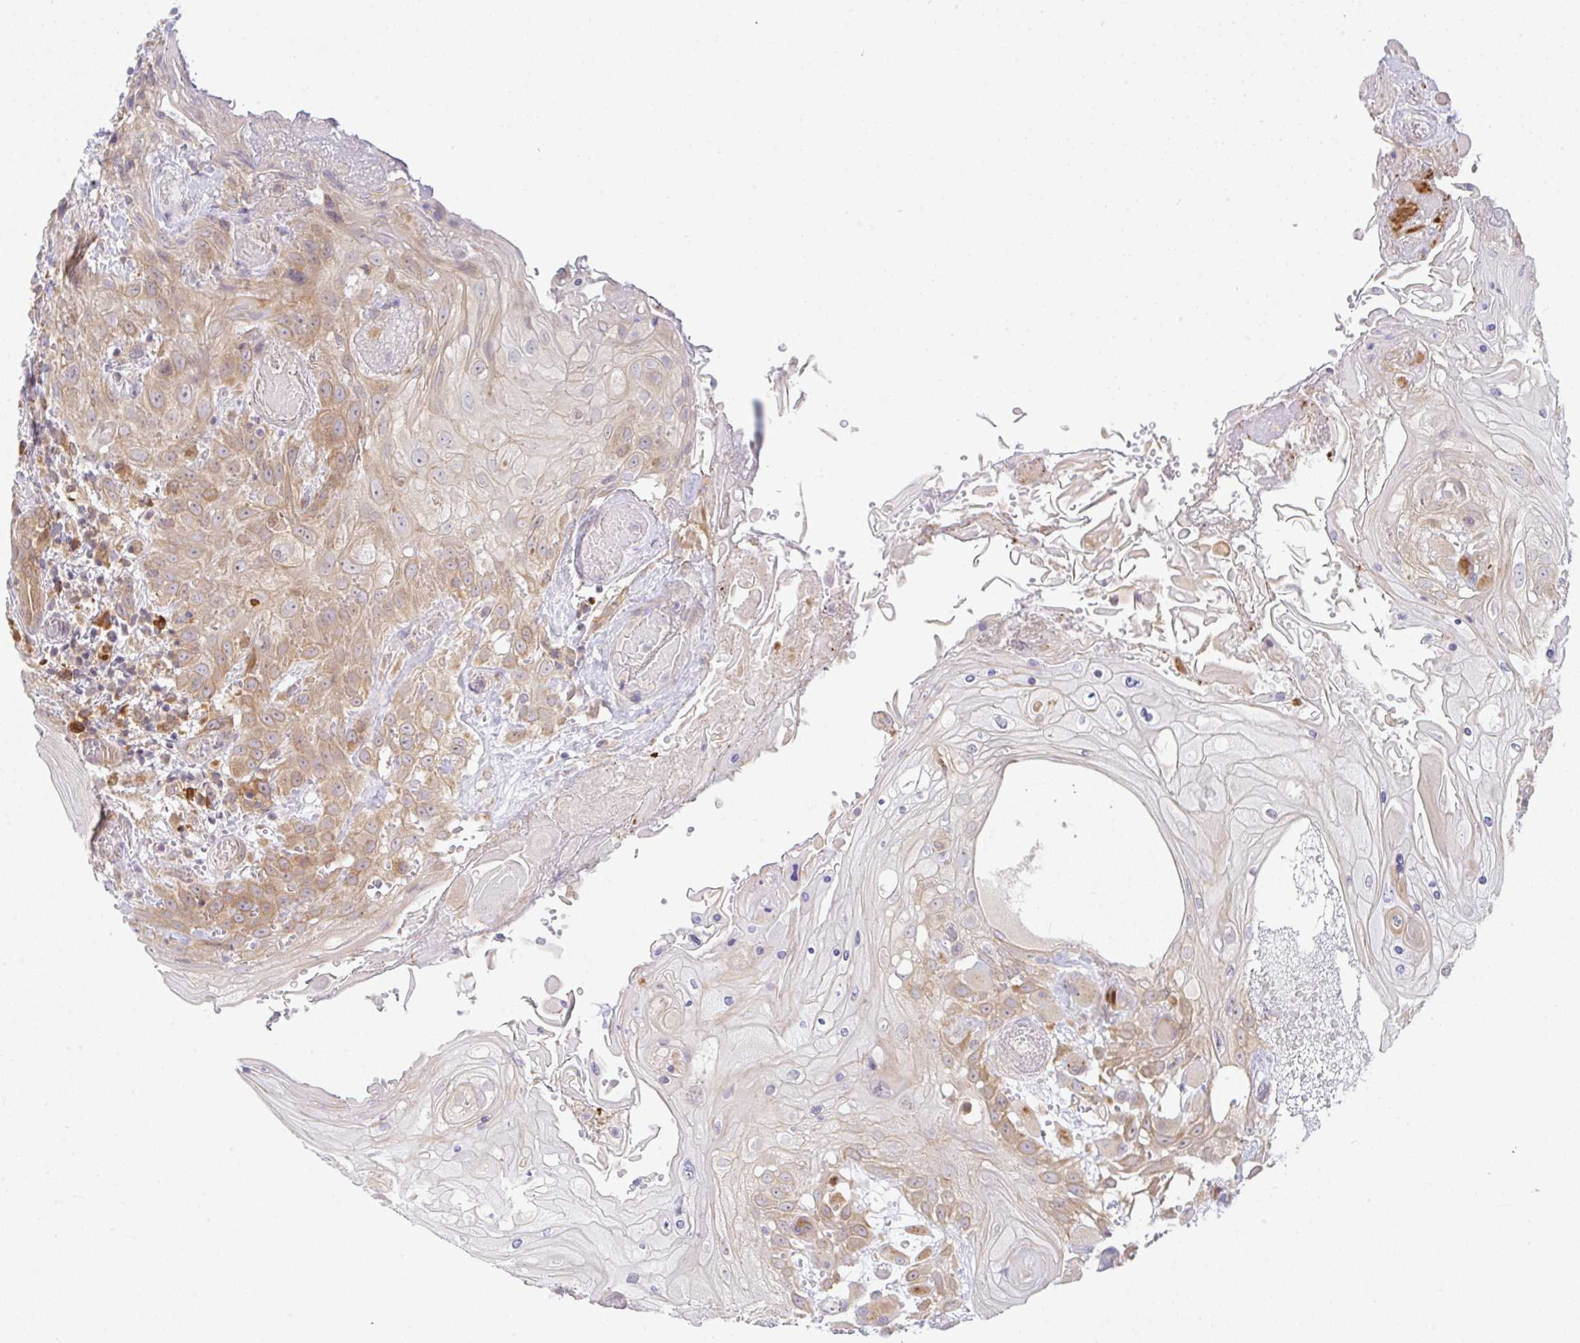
{"staining": {"intensity": "moderate", "quantity": ">75%", "location": "cytoplasmic/membranous"}, "tissue": "head and neck cancer", "cell_type": "Tumor cells", "image_type": "cancer", "snomed": [{"axis": "morphology", "description": "Squamous cell carcinoma, NOS"}, {"axis": "topography", "description": "Head-Neck"}], "caption": "Moderate cytoplasmic/membranous staining is appreciated in approximately >75% of tumor cells in head and neck squamous cell carcinoma. The protein of interest is shown in brown color, while the nuclei are stained blue.", "gene": "DERL2", "patient": {"sex": "female", "age": 43}}